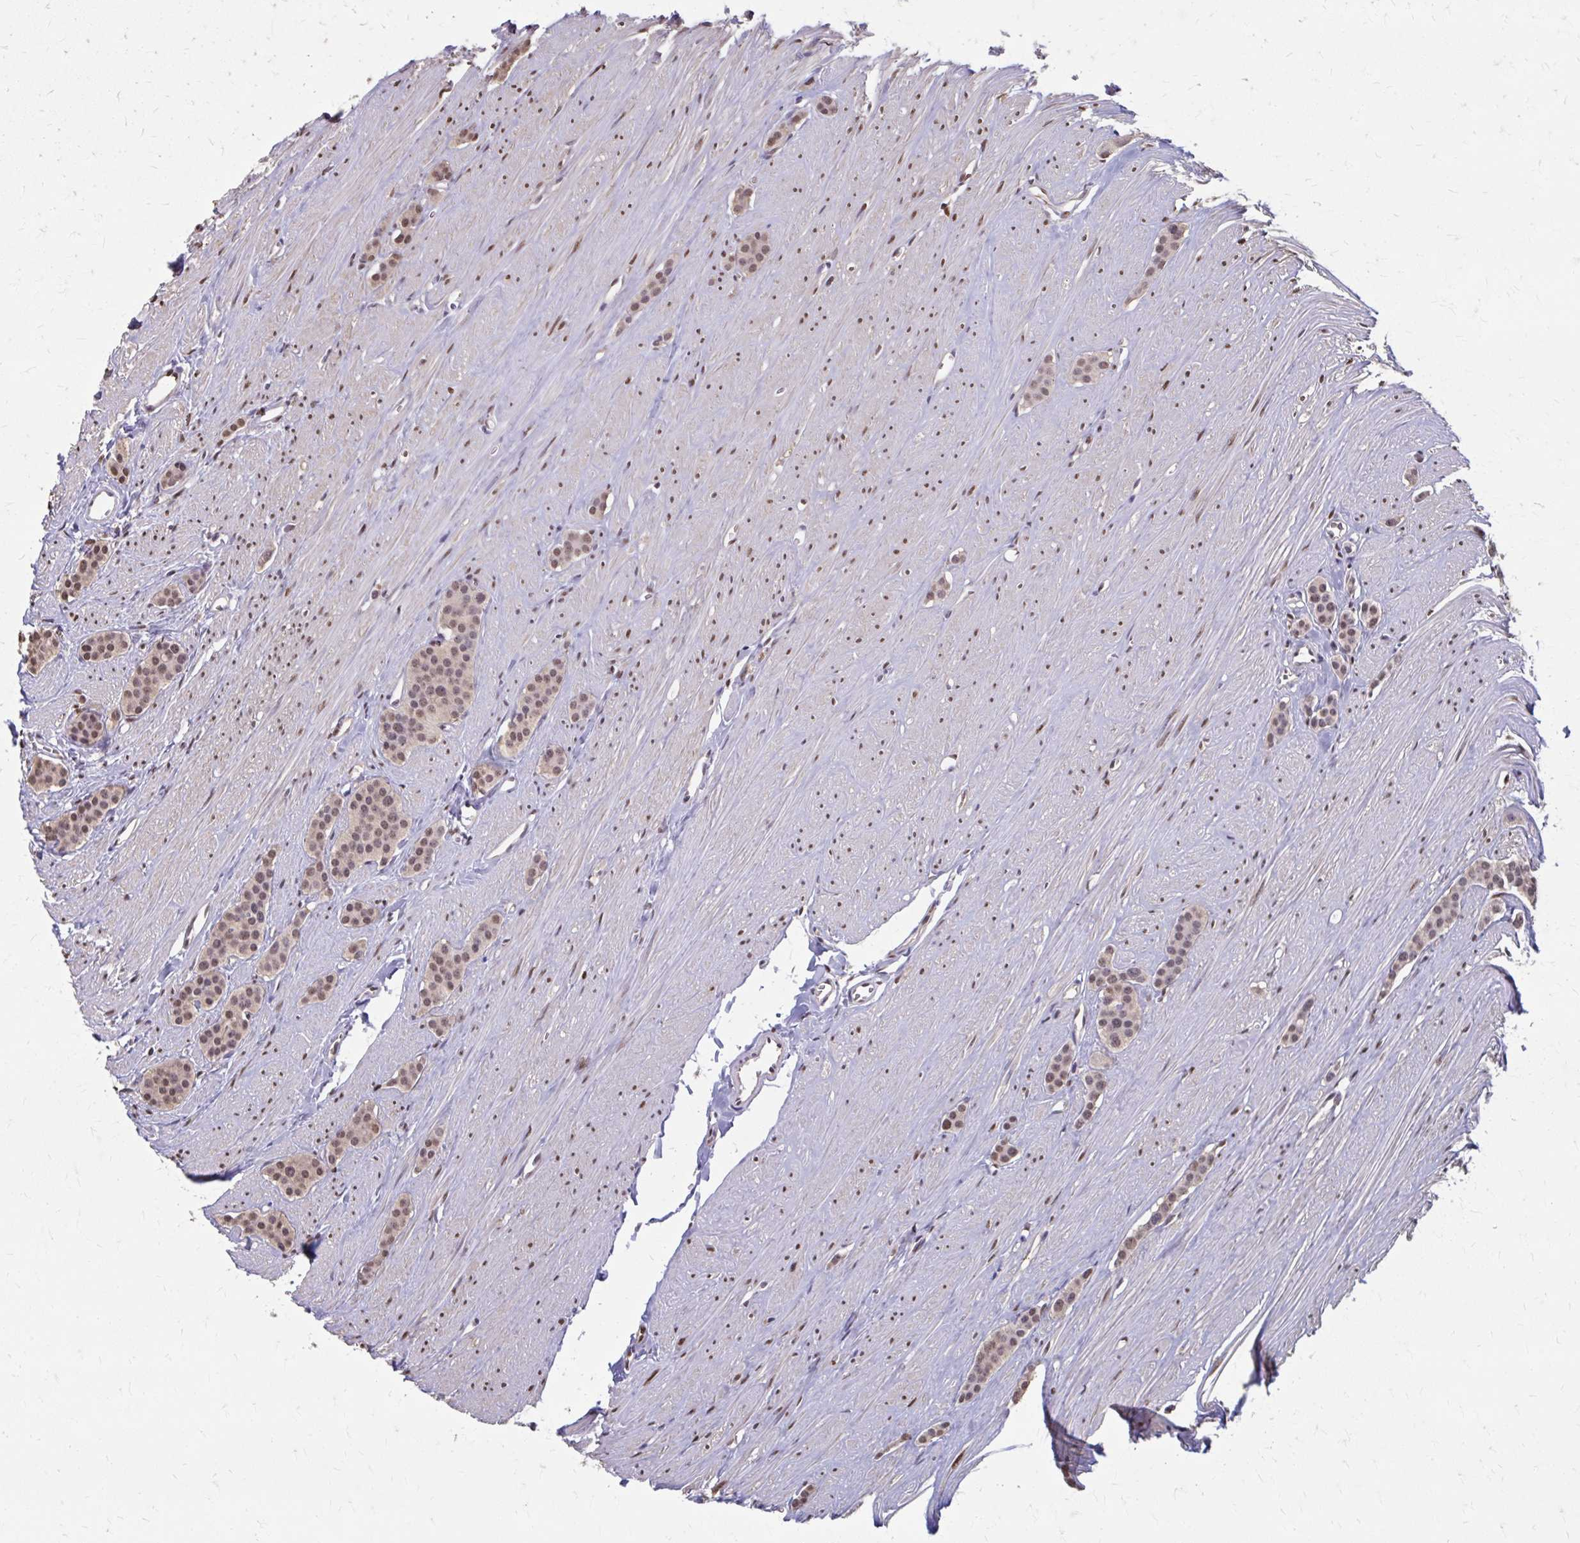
{"staining": {"intensity": "moderate", "quantity": ">75%", "location": "nuclear"}, "tissue": "carcinoid", "cell_type": "Tumor cells", "image_type": "cancer", "snomed": [{"axis": "morphology", "description": "Carcinoid, malignant, NOS"}, {"axis": "topography", "description": "Small intestine"}], "caption": "Malignant carcinoid stained with immunohistochemistry exhibits moderate nuclear staining in about >75% of tumor cells.", "gene": "ING4", "patient": {"sex": "male", "age": 60}}